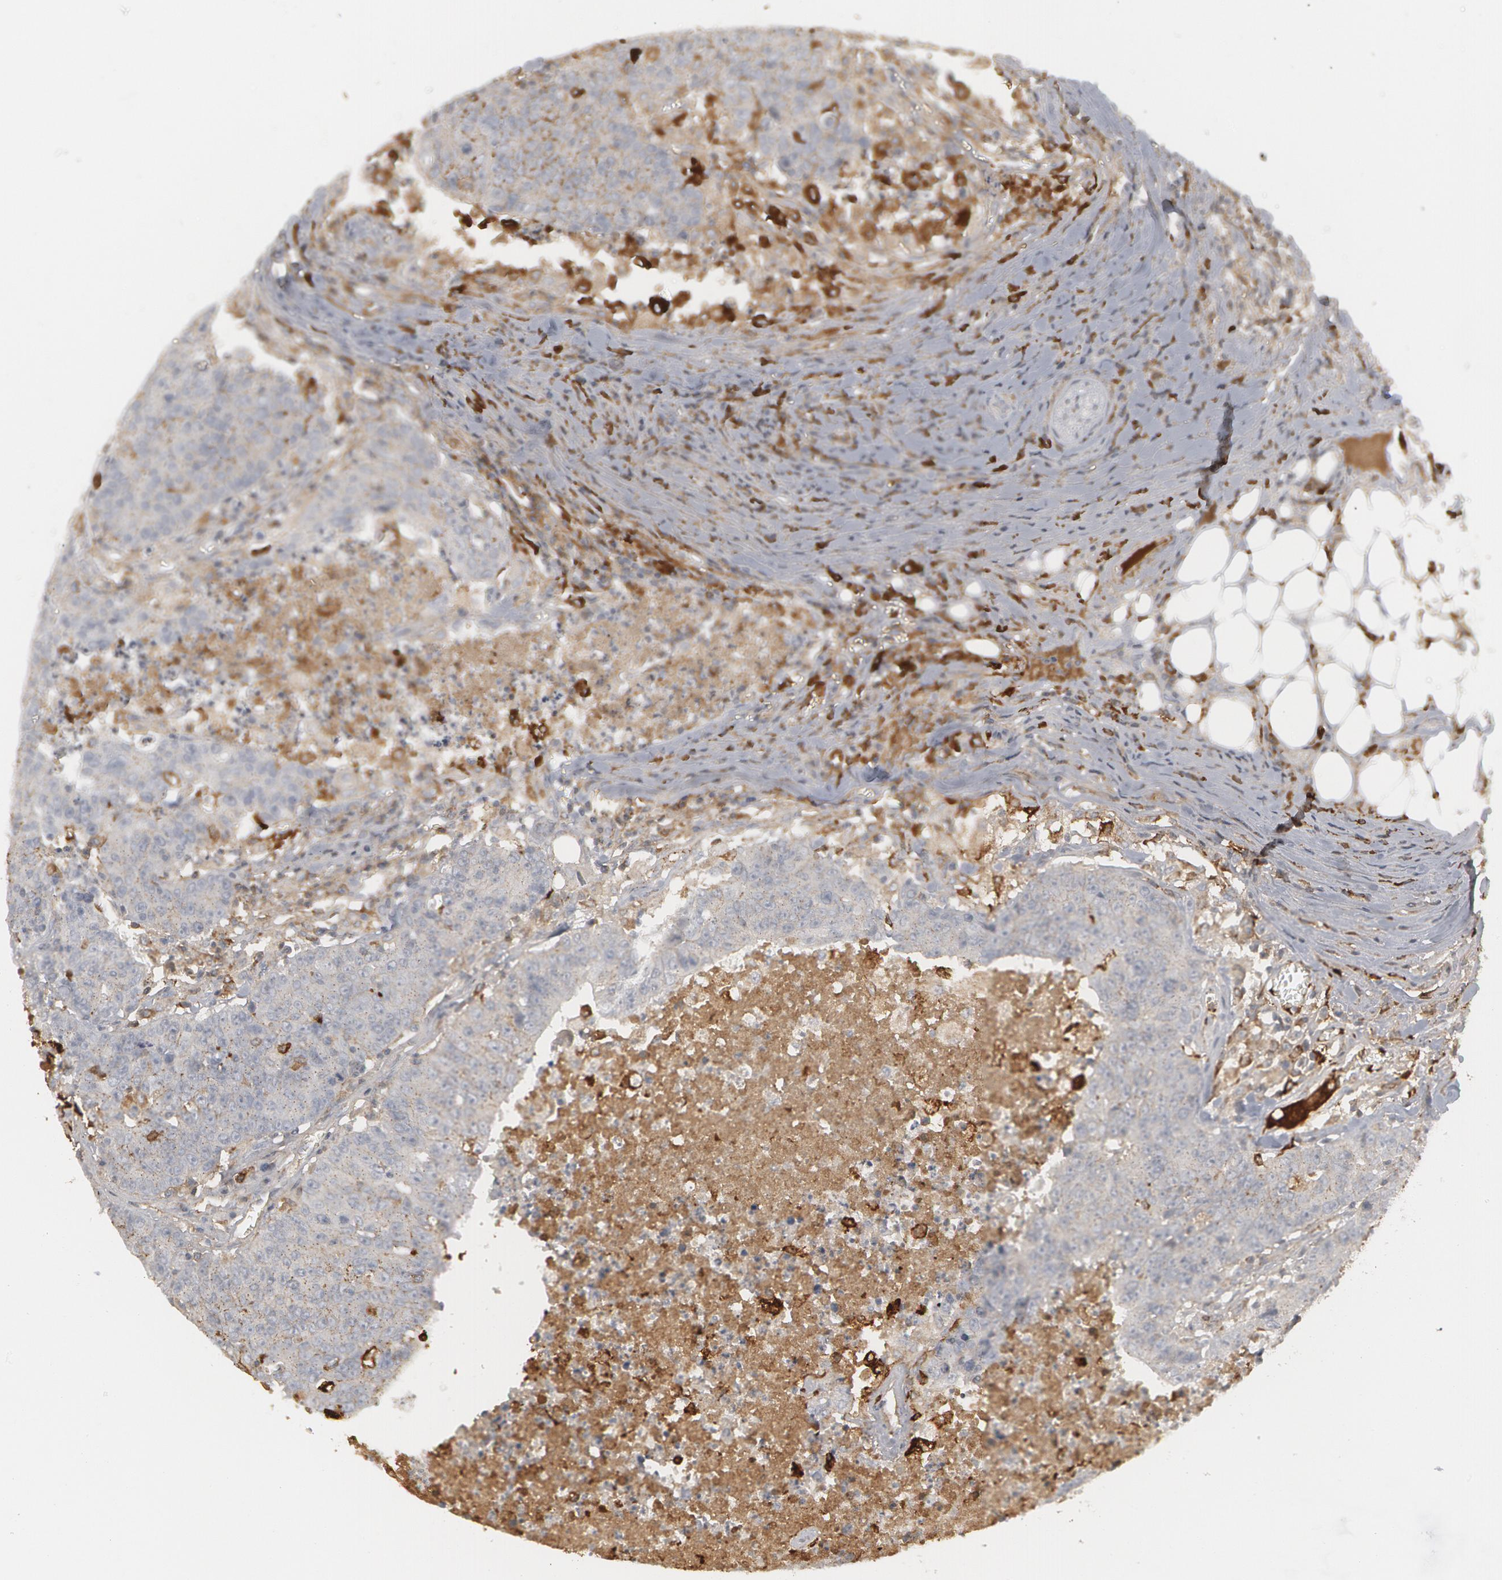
{"staining": {"intensity": "negative", "quantity": "none", "location": "none"}, "tissue": "colorectal cancer", "cell_type": "Tumor cells", "image_type": "cancer", "snomed": [{"axis": "morphology", "description": "Adenocarcinoma, NOS"}, {"axis": "topography", "description": "Colon"}], "caption": "Immunohistochemical staining of human colorectal adenocarcinoma demonstrates no significant expression in tumor cells.", "gene": "C1QC", "patient": {"sex": "female", "age": 53}}